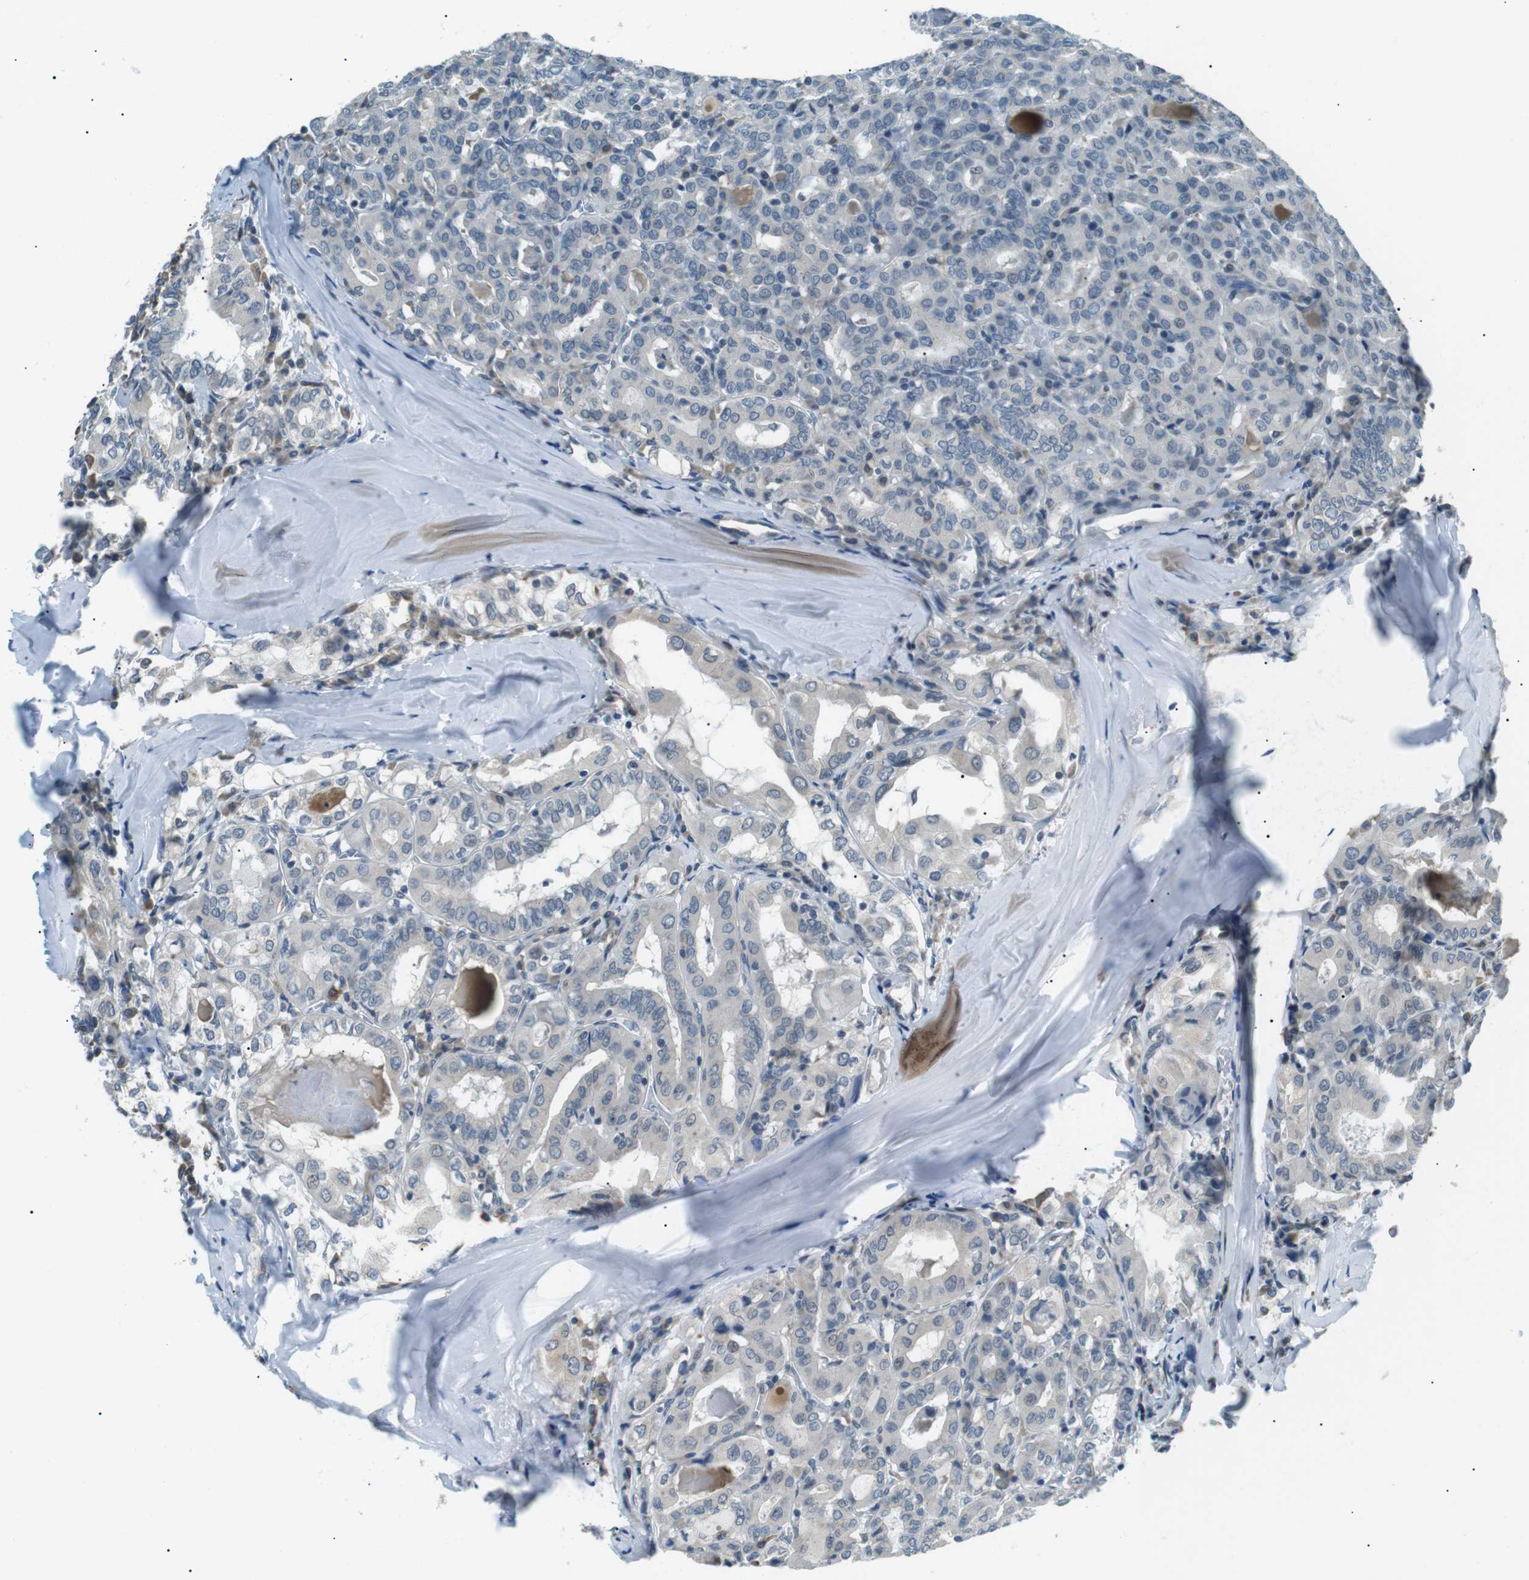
{"staining": {"intensity": "negative", "quantity": "none", "location": "none"}, "tissue": "thyroid cancer", "cell_type": "Tumor cells", "image_type": "cancer", "snomed": [{"axis": "morphology", "description": "Papillary adenocarcinoma, NOS"}, {"axis": "topography", "description": "Thyroid gland"}], "caption": "Immunohistochemistry micrograph of papillary adenocarcinoma (thyroid) stained for a protein (brown), which displays no staining in tumor cells.", "gene": "SERPINB2", "patient": {"sex": "female", "age": 42}}